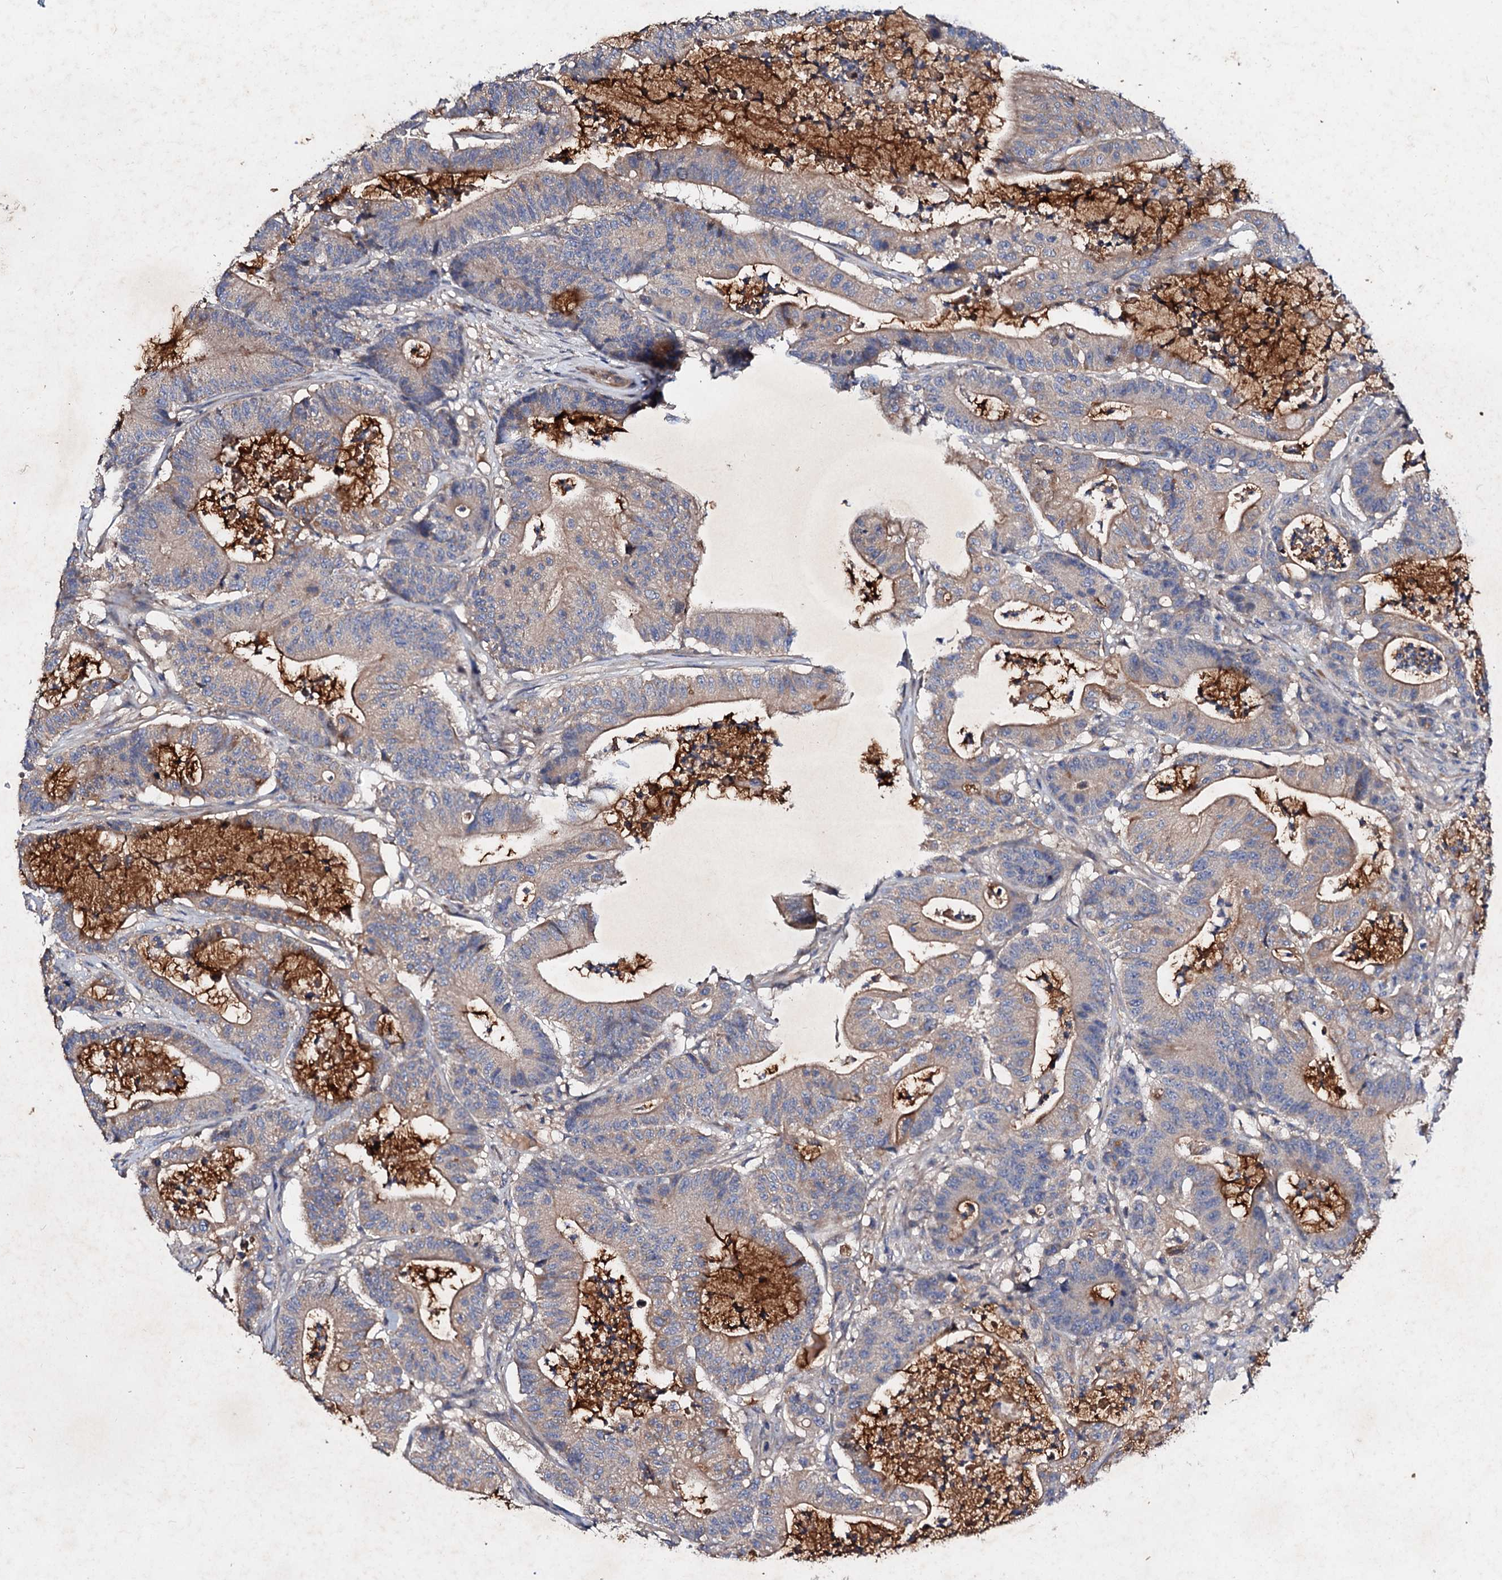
{"staining": {"intensity": "weak", "quantity": "25%-75%", "location": "cytoplasmic/membranous"}, "tissue": "colorectal cancer", "cell_type": "Tumor cells", "image_type": "cancer", "snomed": [{"axis": "morphology", "description": "Adenocarcinoma, NOS"}, {"axis": "topography", "description": "Colon"}], "caption": "Immunohistochemical staining of human colorectal cancer reveals low levels of weak cytoplasmic/membranous positivity in approximately 25%-75% of tumor cells.", "gene": "FIBIN", "patient": {"sex": "female", "age": 84}}